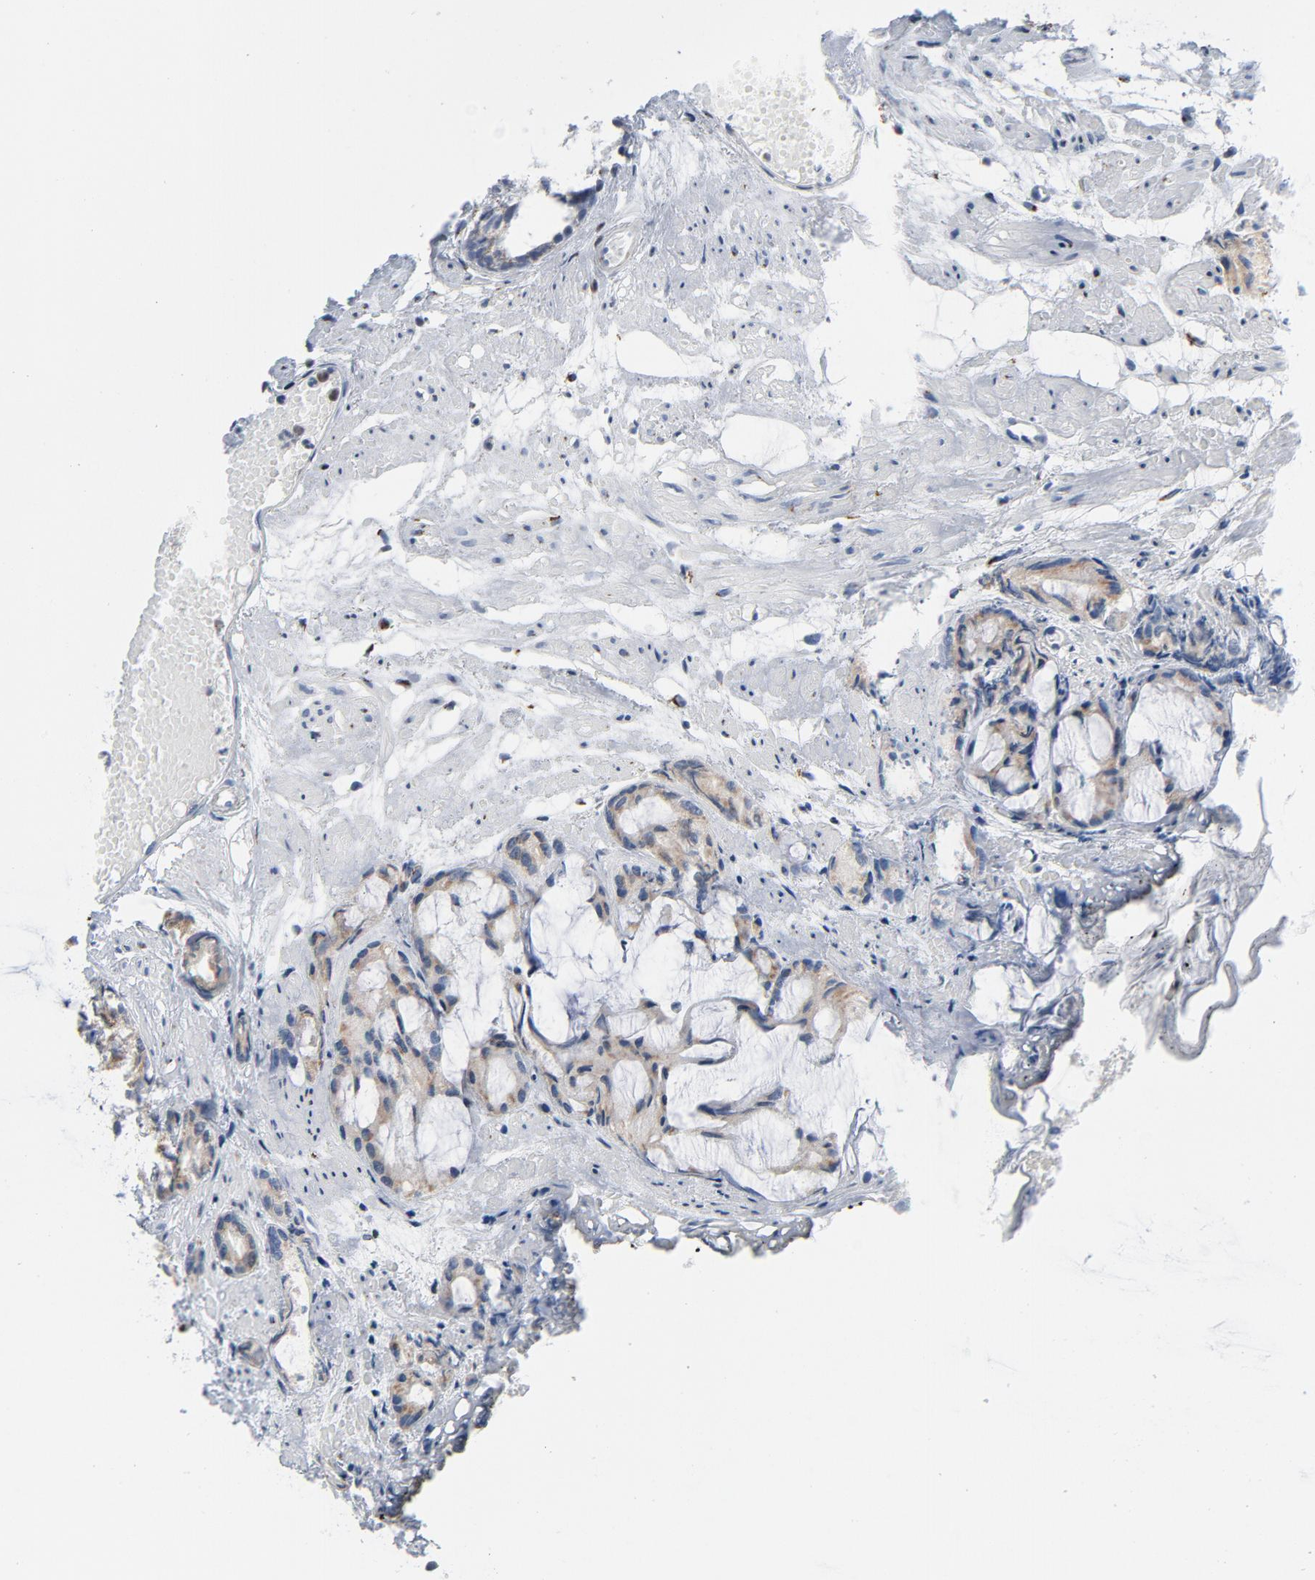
{"staining": {"intensity": "moderate", "quantity": "25%-75%", "location": "cytoplasmic/membranous"}, "tissue": "prostate cancer", "cell_type": "Tumor cells", "image_type": "cancer", "snomed": [{"axis": "morphology", "description": "Adenocarcinoma, High grade"}, {"axis": "topography", "description": "Prostate"}], "caption": "DAB (3,3'-diaminobenzidine) immunohistochemical staining of prostate high-grade adenocarcinoma shows moderate cytoplasmic/membranous protein staining in about 25%-75% of tumor cells.", "gene": "YIPF6", "patient": {"sex": "male", "age": 85}}